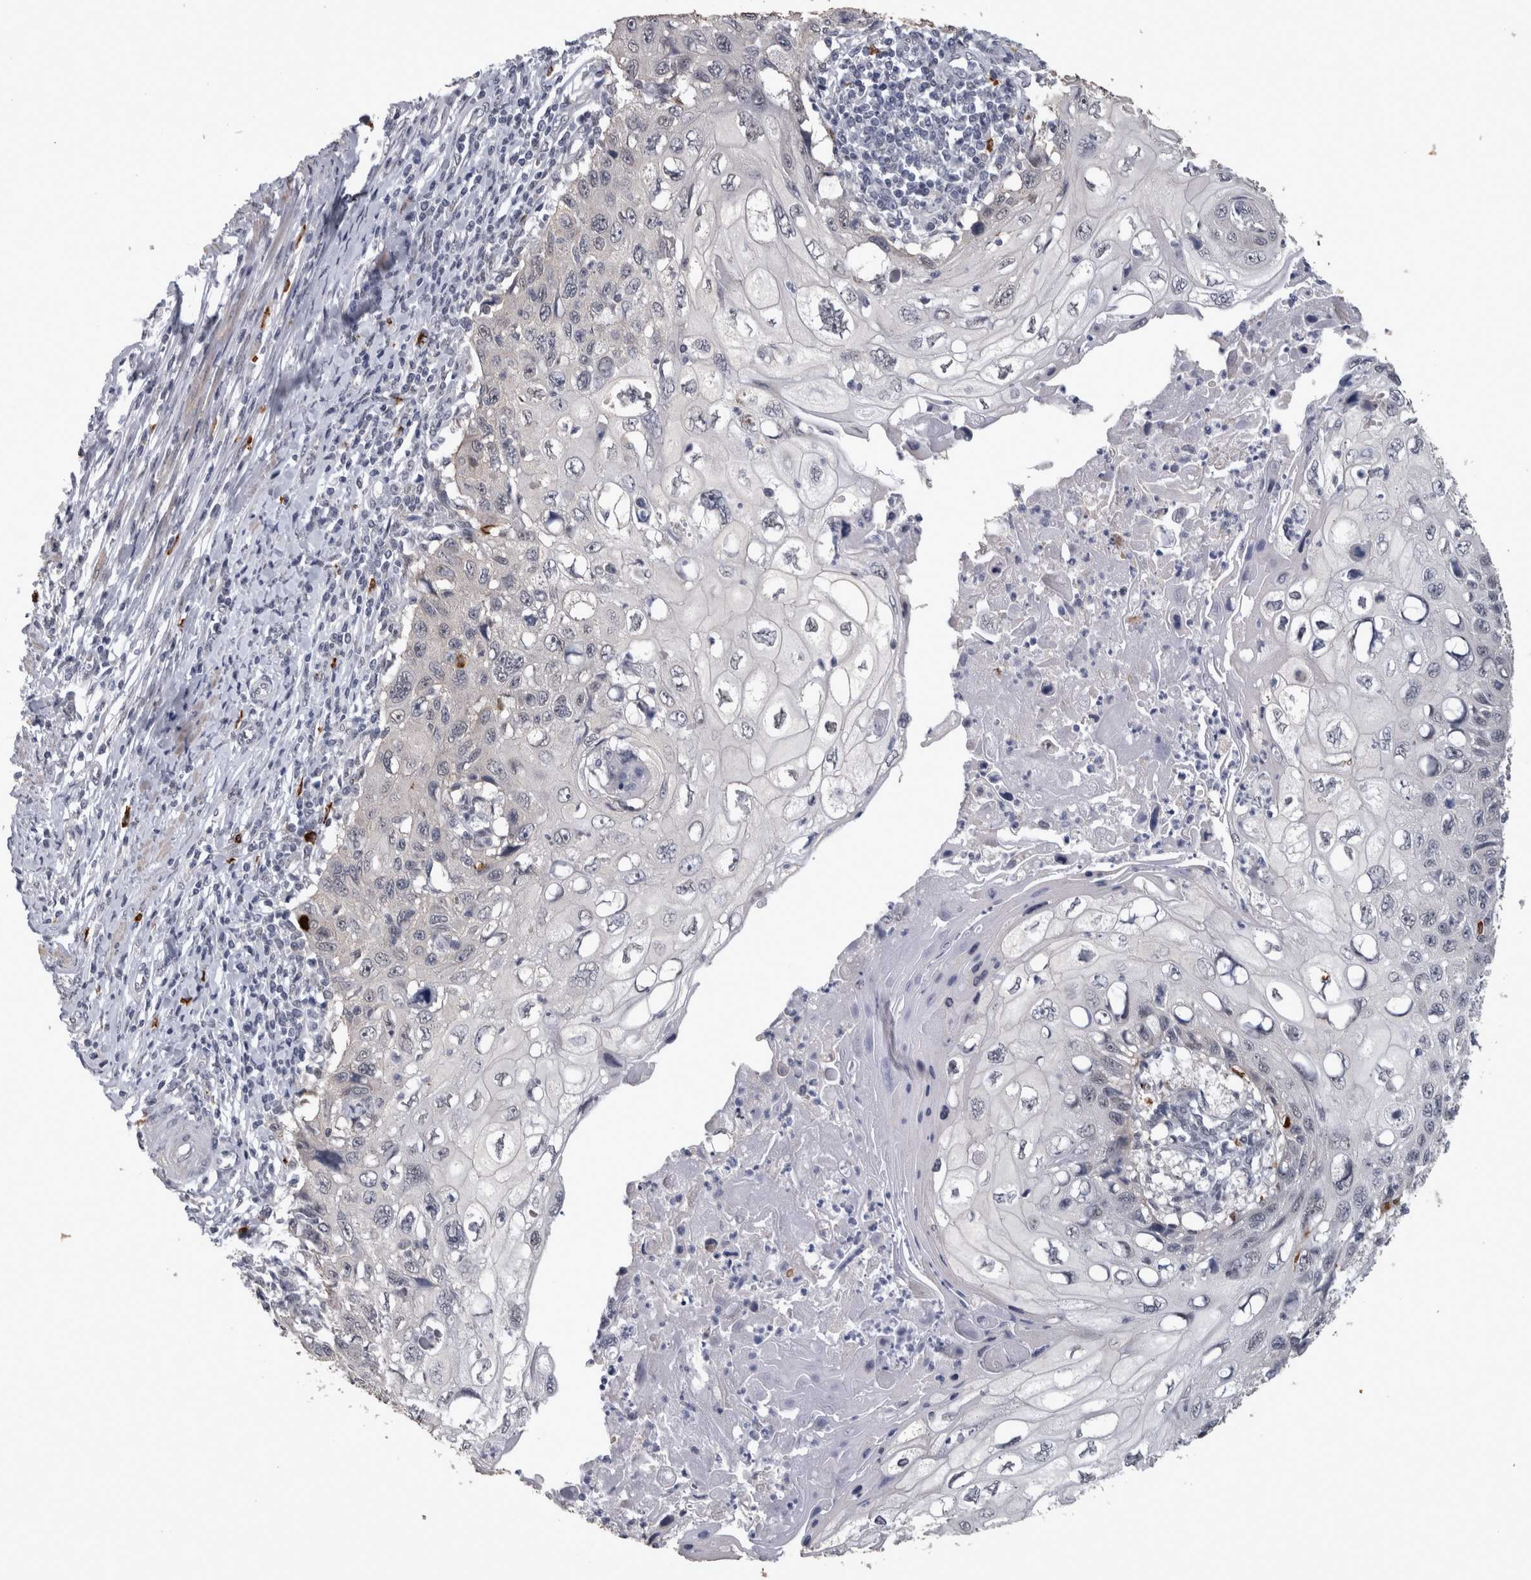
{"staining": {"intensity": "negative", "quantity": "none", "location": "none"}, "tissue": "cervical cancer", "cell_type": "Tumor cells", "image_type": "cancer", "snomed": [{"axis": "morphology", "description": "Squamous cell carcinoma, NOS"}, {"axis": "topography", "description": "Cervix"}], "caption": "Tumor cells show no significant positivity in cervical squamous cell carcinoma. The staining was performed using DAB to visualize the protein expression in brown, while the nuclei were stained in blue with hematoxylin (Magnification: 20x).", "gene": "PEBP4", "patient": {"sex": "female", "age": 70}}